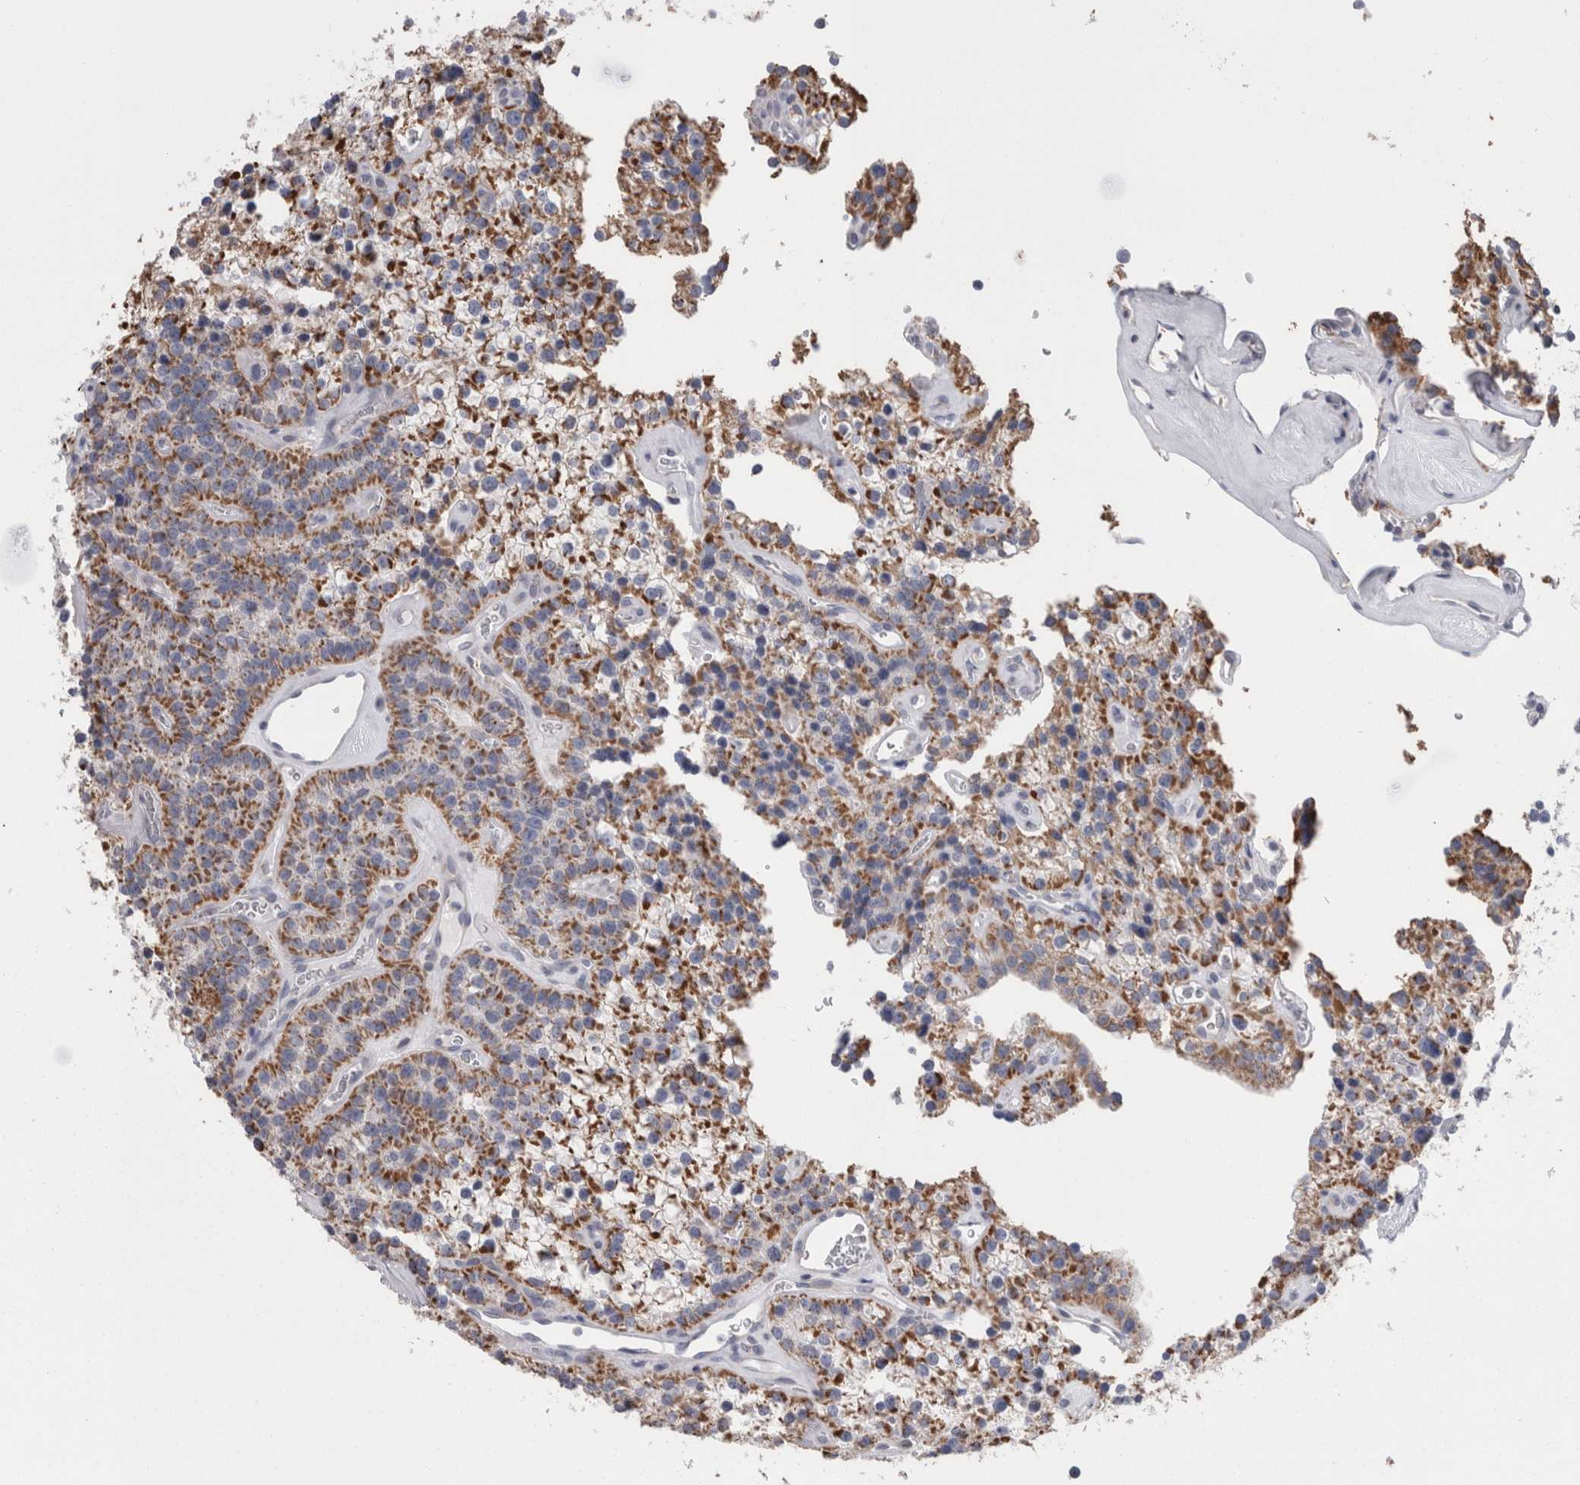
{"staining": {"intensity": "moderate", "quantity": "25%-75%", "location": "cytoplasmic/membranous"}, "tissue": "parathyroid gland", "cell_type": "Glandular cells", "image_type": "normal", "snomed": [{"axis": "morphology", "description": "Normal tissue, NOS"}, {"axis": "topography", "description": "Parathyroid gland"}], "caption": "This image shows immunohistochemistry staining of benign parathyroid gland, with medium moderate cytoplasmic/membranous expression in approximately 25%-75% of glandular cells.", "gene": "GDAP1", "patient": {"sex": "female", "age": 64}}